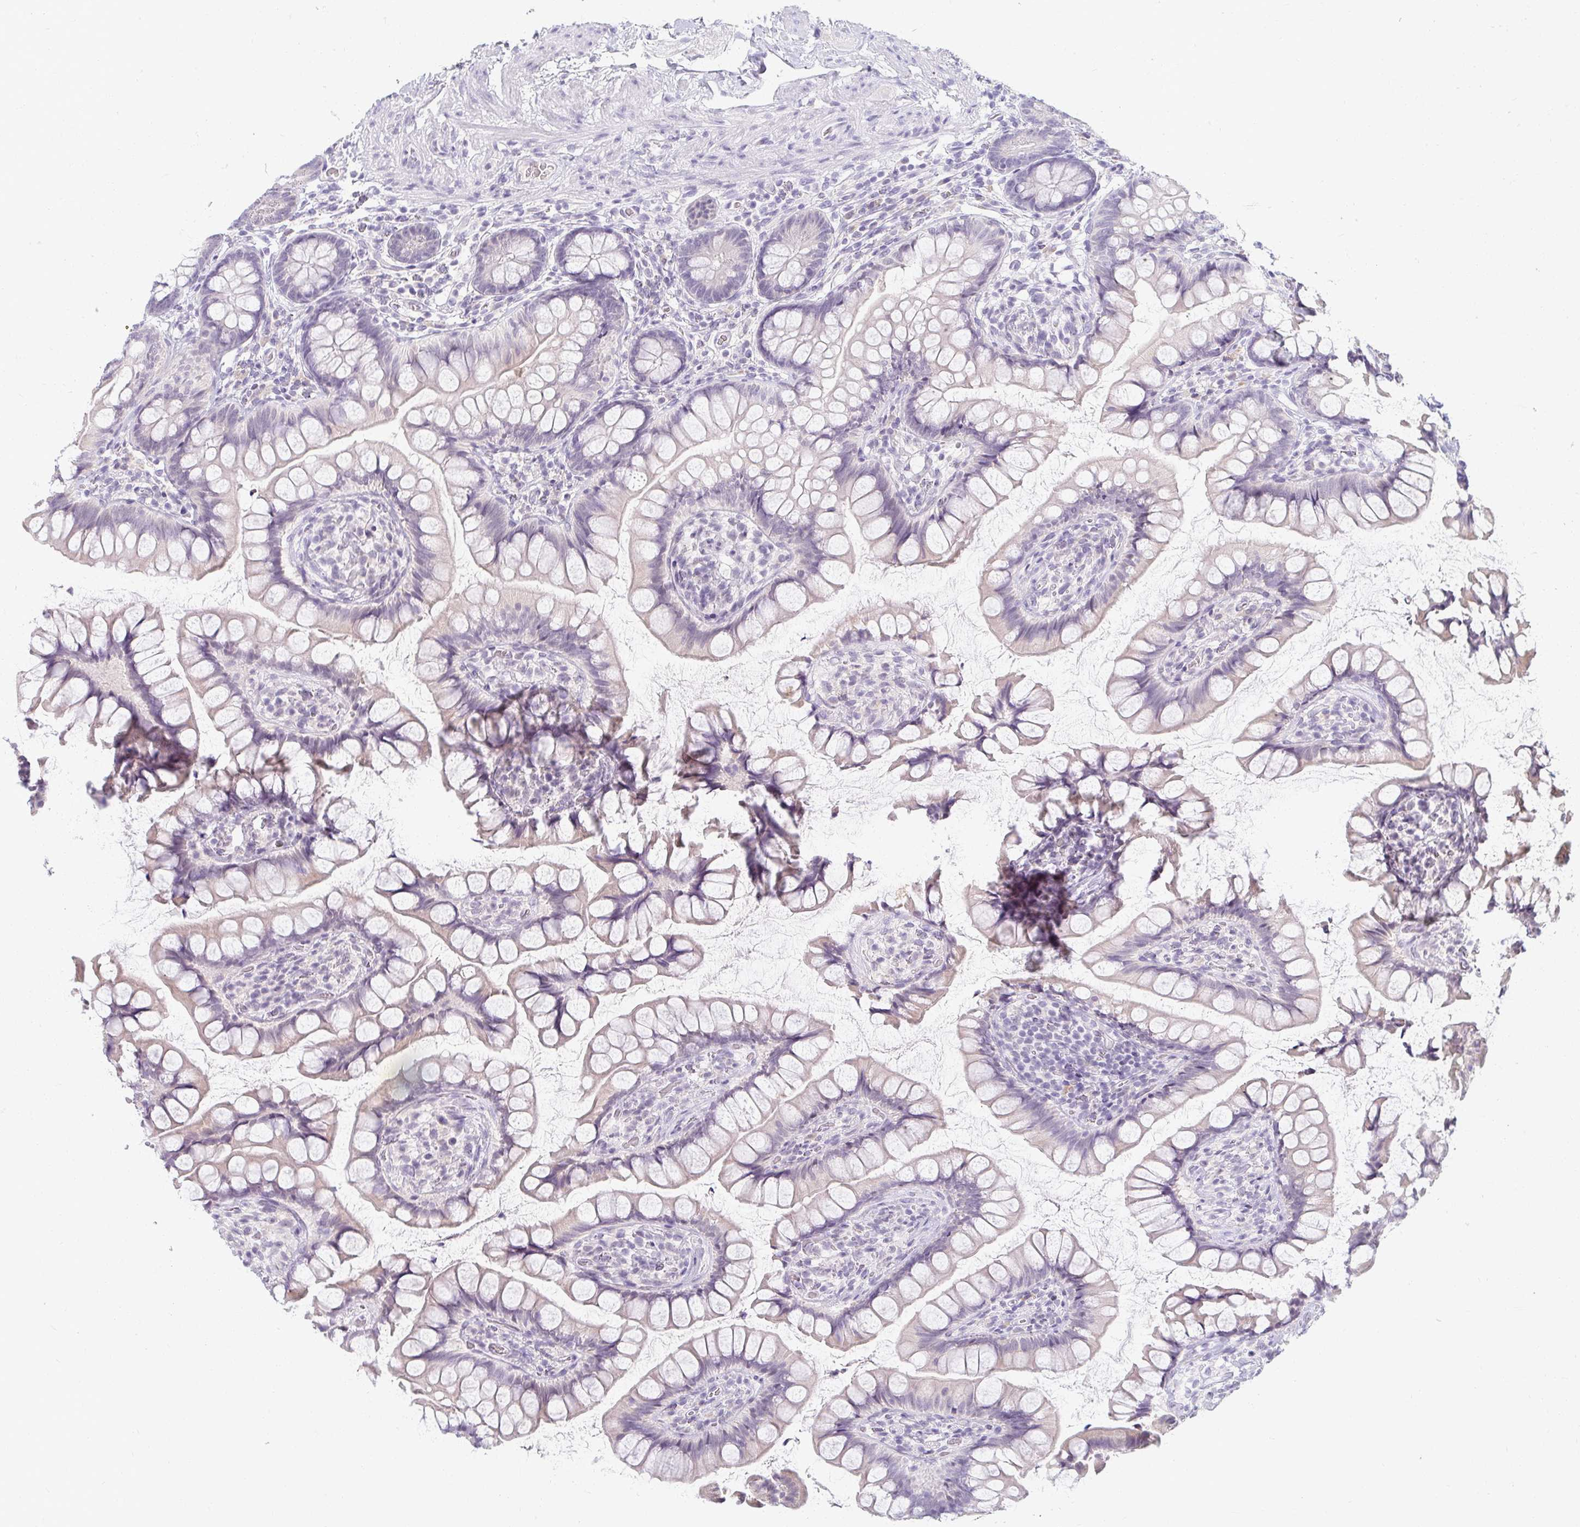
{"staining": {"intensity": "weak", "quantity": "<25%", "location": "cytoplasmic/membranous"}, "tissue": "small intestine", "cell_type": "Glandular cells", "image_type": "normal", "snomed": [{"axis": "morphology", "description": "Normal tissue, NOS"}, {"axis": "topography", "description": "Small intestine"}], "caption": "Immunohistochemistry image of normal human small intestine stained for a protein (brown), which shows no expression in glandular cells. The staining was performed using DAB to visualize the protein expression in brown, while the nuclei were stained in blue with hematoxylin (Magnification: 20x).", "gene": "DDN", "patient": {"sex": "male", "age": 70}}